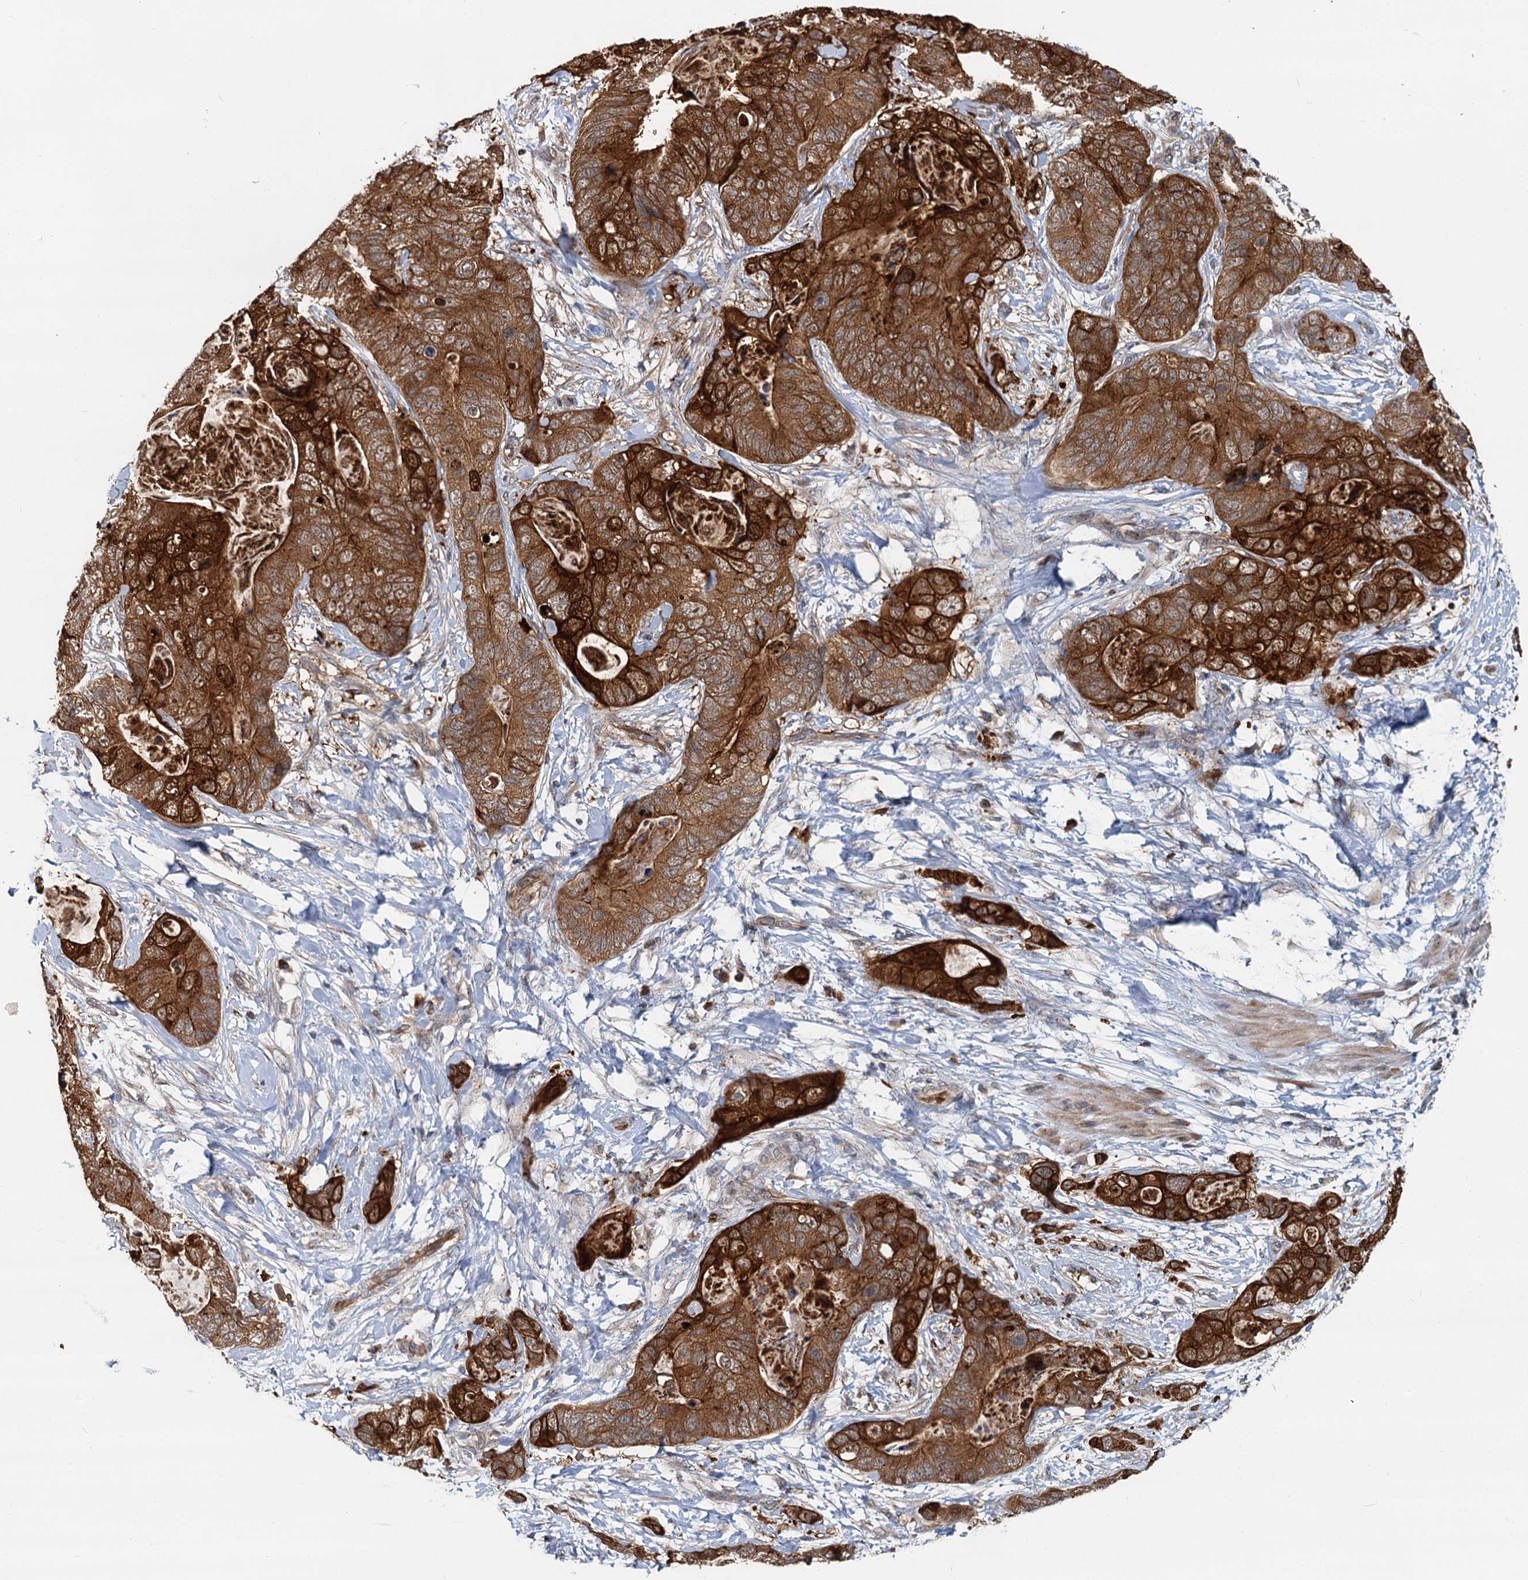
{"staining": {"intensity": "strong", "quantity": ">75%", "location": "cytoplasmic/membranous"}, "tissue": "stomach cancer", "cell_type": "Tumor cells", "image_type": "cancer", "snomed": [{"axis": "morphology", "description": "Adenocarcinoma, NOS"}, {"axis": "topography", "description": "Stomach"}], "caption": "Immunohistochemical staining of stomach cancer exhibits strong cytoplasmic/membranous protein positivity in approximately >75% of tumor cells.", "gene": "LRRK2", "patient": {"sex": "female", "age": 89}}